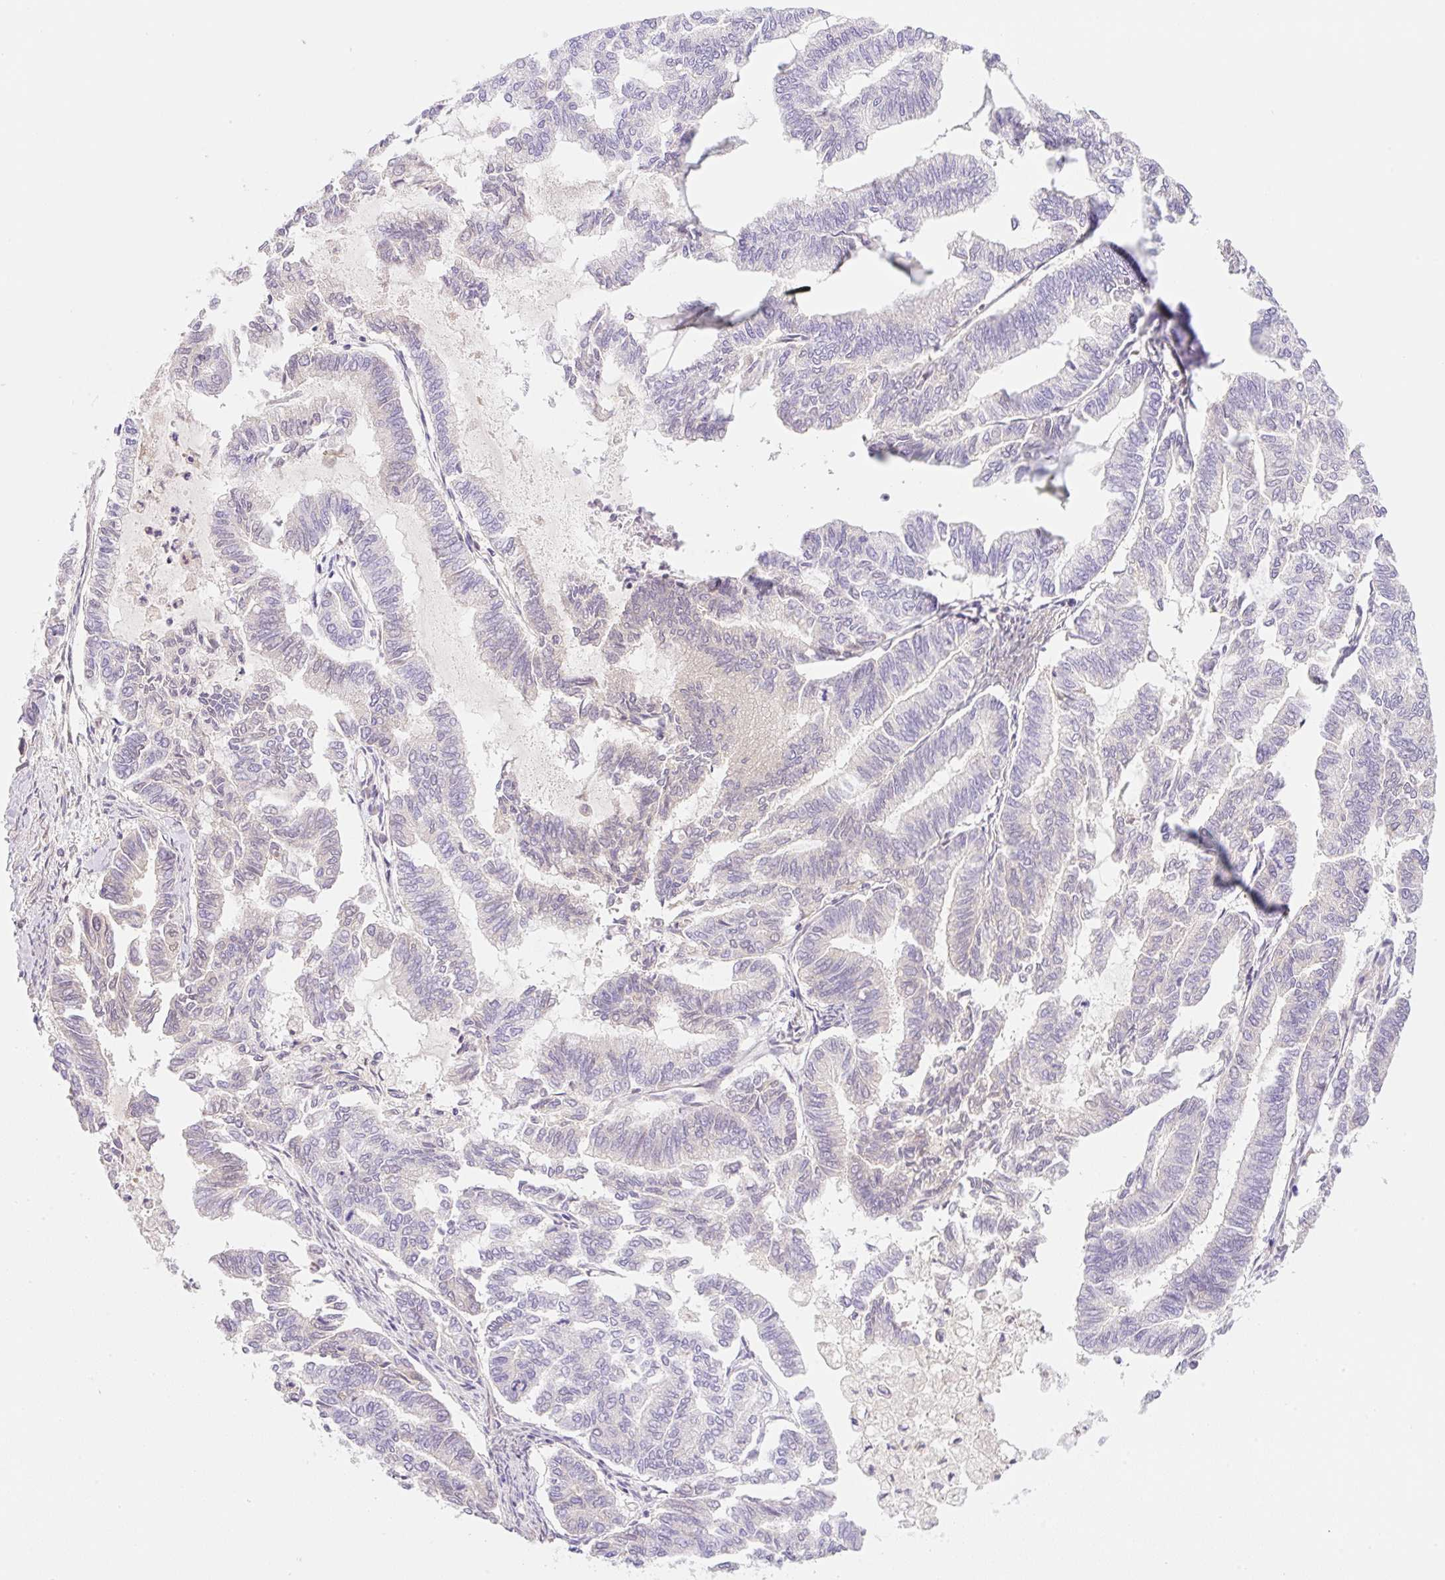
{"staining": {"intensity": "negative", "quantity": "none", "location": "none"}, "tissue": "endometrial cancer", "cell_type": "Tumor cells", "image_type": "cancer", "snomed": [{"axis": "morphology", "description": "Adenocarcinoma, NOS"}, {"axis": "topography", "description": "Endometrium"}], "caption": "DAB immunohistochemical staining of human endometrial adenocarcinoma exhibits no significant positivity in tumor cells.", "gene": "DENND5A", "patient": {"sex": "female", "age": 79}}